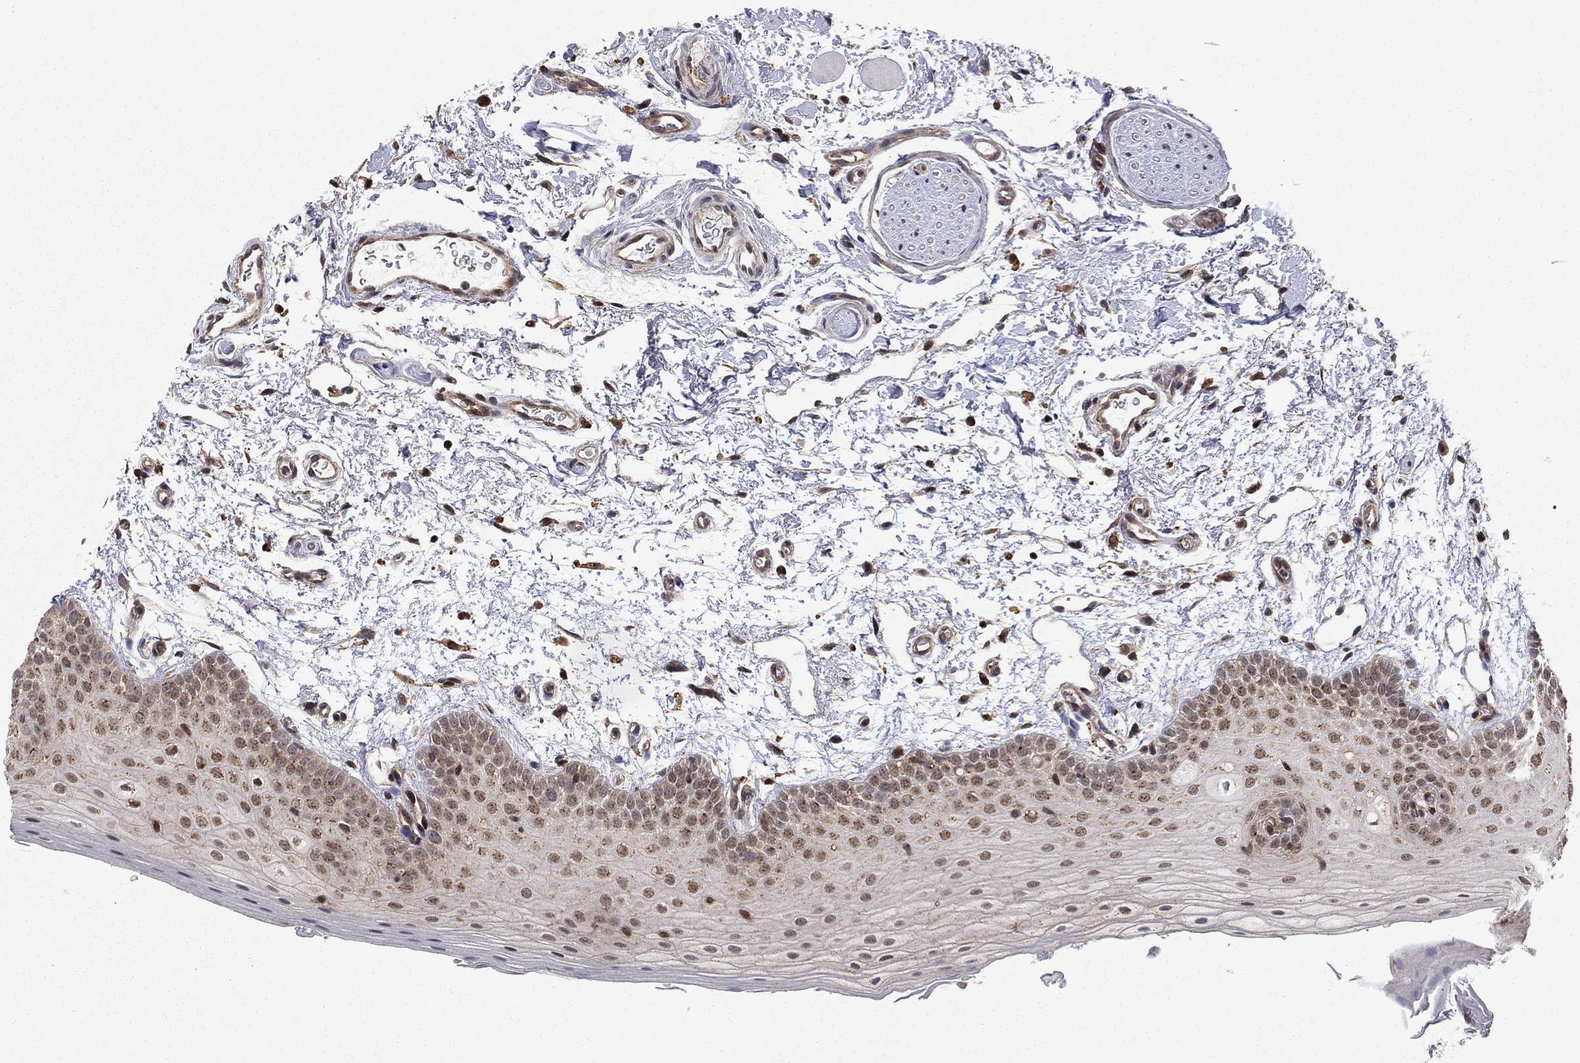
{"staining": {"intensity": "moderate", "quantity": "25%-75%", "location": "cytoplasmic/membranous,nuclear"}, "tissue": "oral mucosa", "cell_type": "Squamous epithelial cells", "image_type": "normal", "snomed": [{"axis": "morphology", "description": "Normal tissue, NOS"}, {"axis": "topography", "description": "Oral tissue"}, {"axis": "topography", "description": "Tounge, NOS"}], "caption": "Brown immunohistochemical staining in unremarkable human oral mucosa shows moderate cytoplasmic/membranous,nuclear expression in about 25%-75% of squamous epithelial cells.", "gene": "TDP1", "patient": {"sex": "female", "age": 86}}